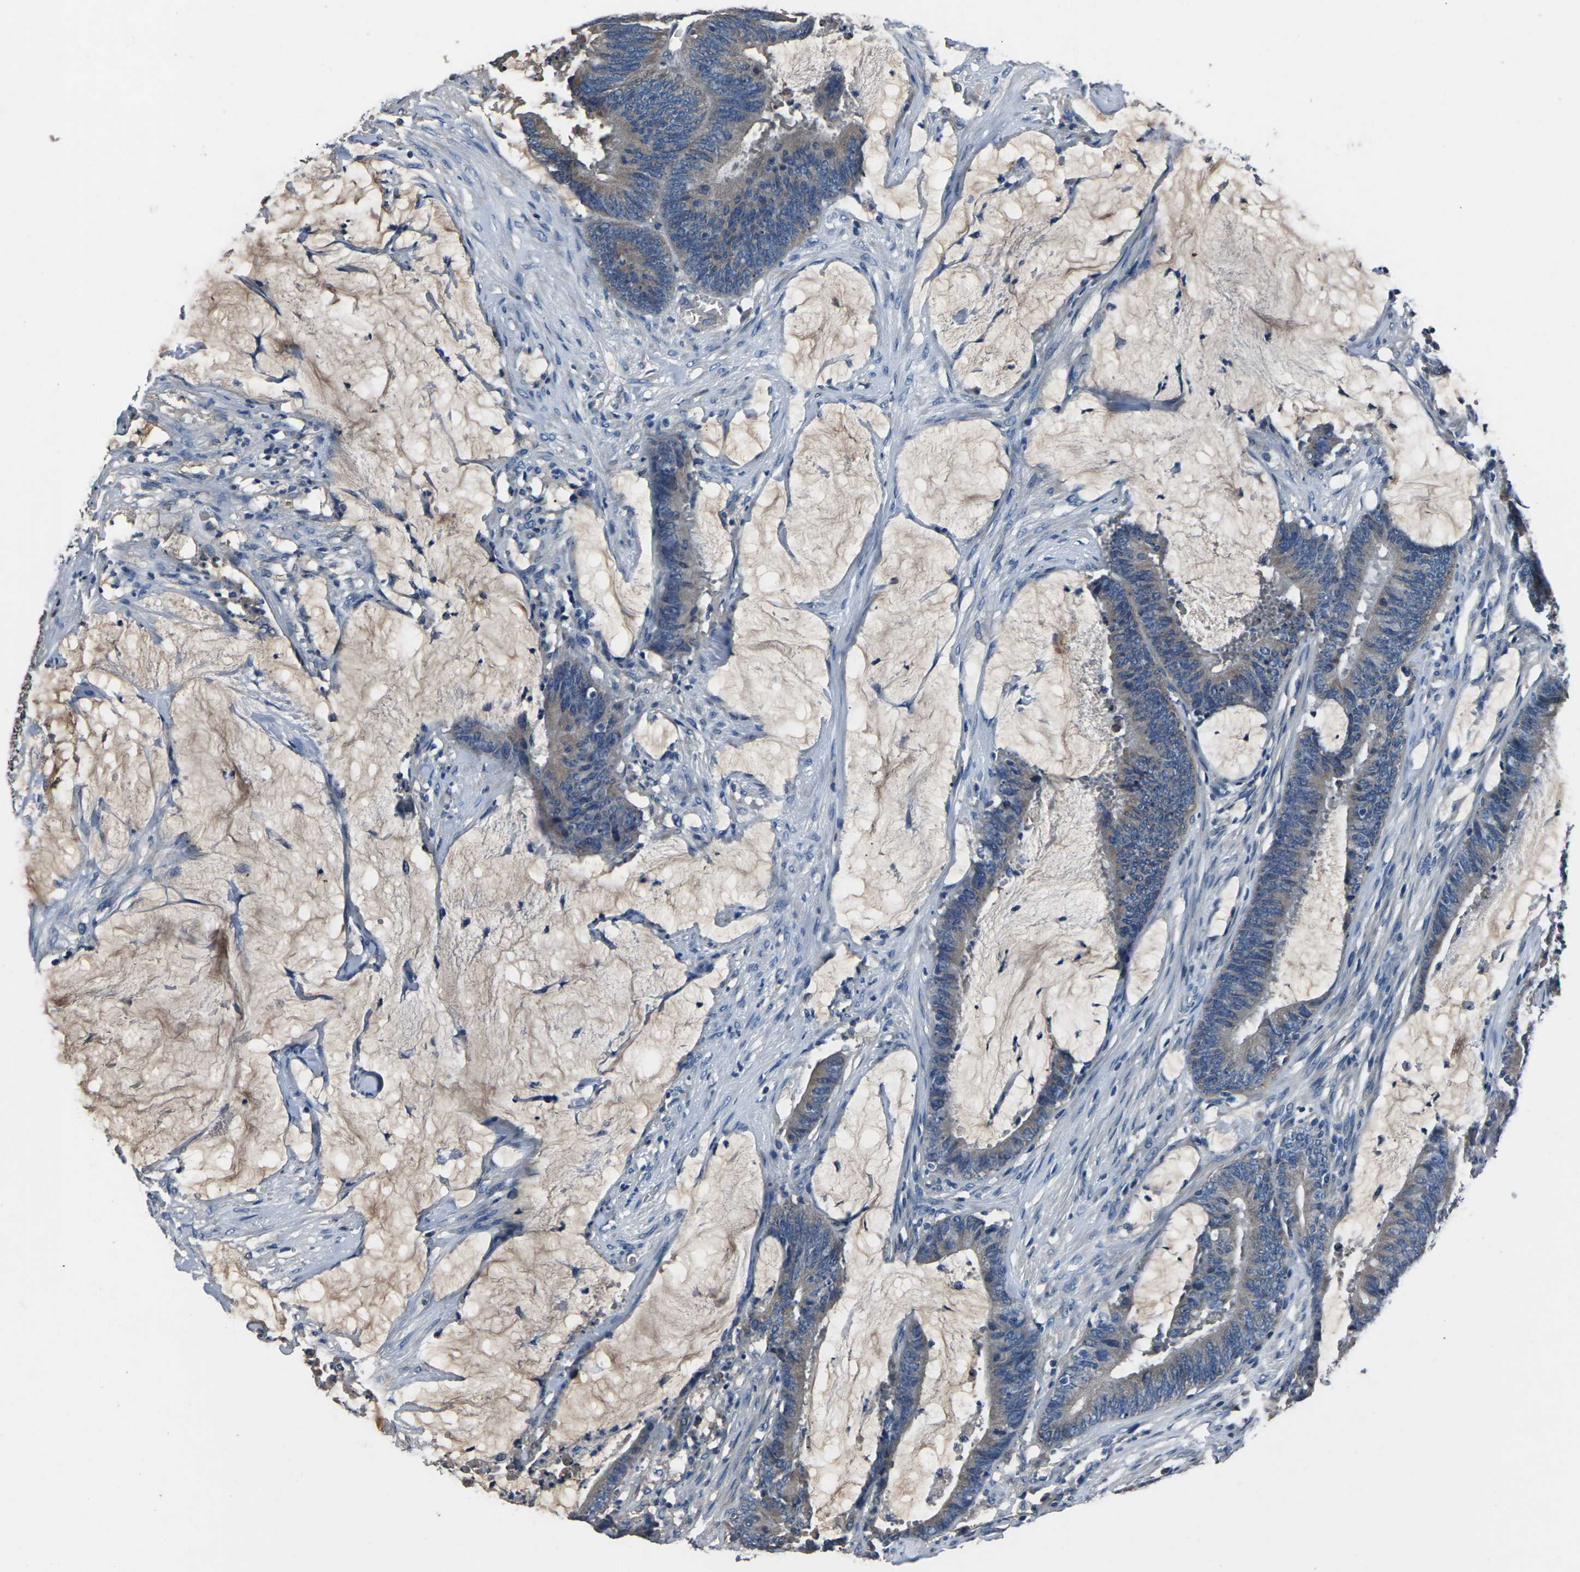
{"staining": {"intensity": "negative", "quantity": "none", "location": "none"}, "tissue": "colorectal cancer", "cell_type": "Tumor cells", "image_type": "cancer", "snomed": [{"axis": "morphology", "description": "Adenocarcinoma, NOS"}, {"axis": "topography", "description": "Rectum"}], "caption": "There is no significant positivity in tumor cells of colorectal adenocarcinoma. (IHC, brightfield microscopy, high magnification).", "gene": "LEP", "patient": {"sex": "female", "age": 66}}